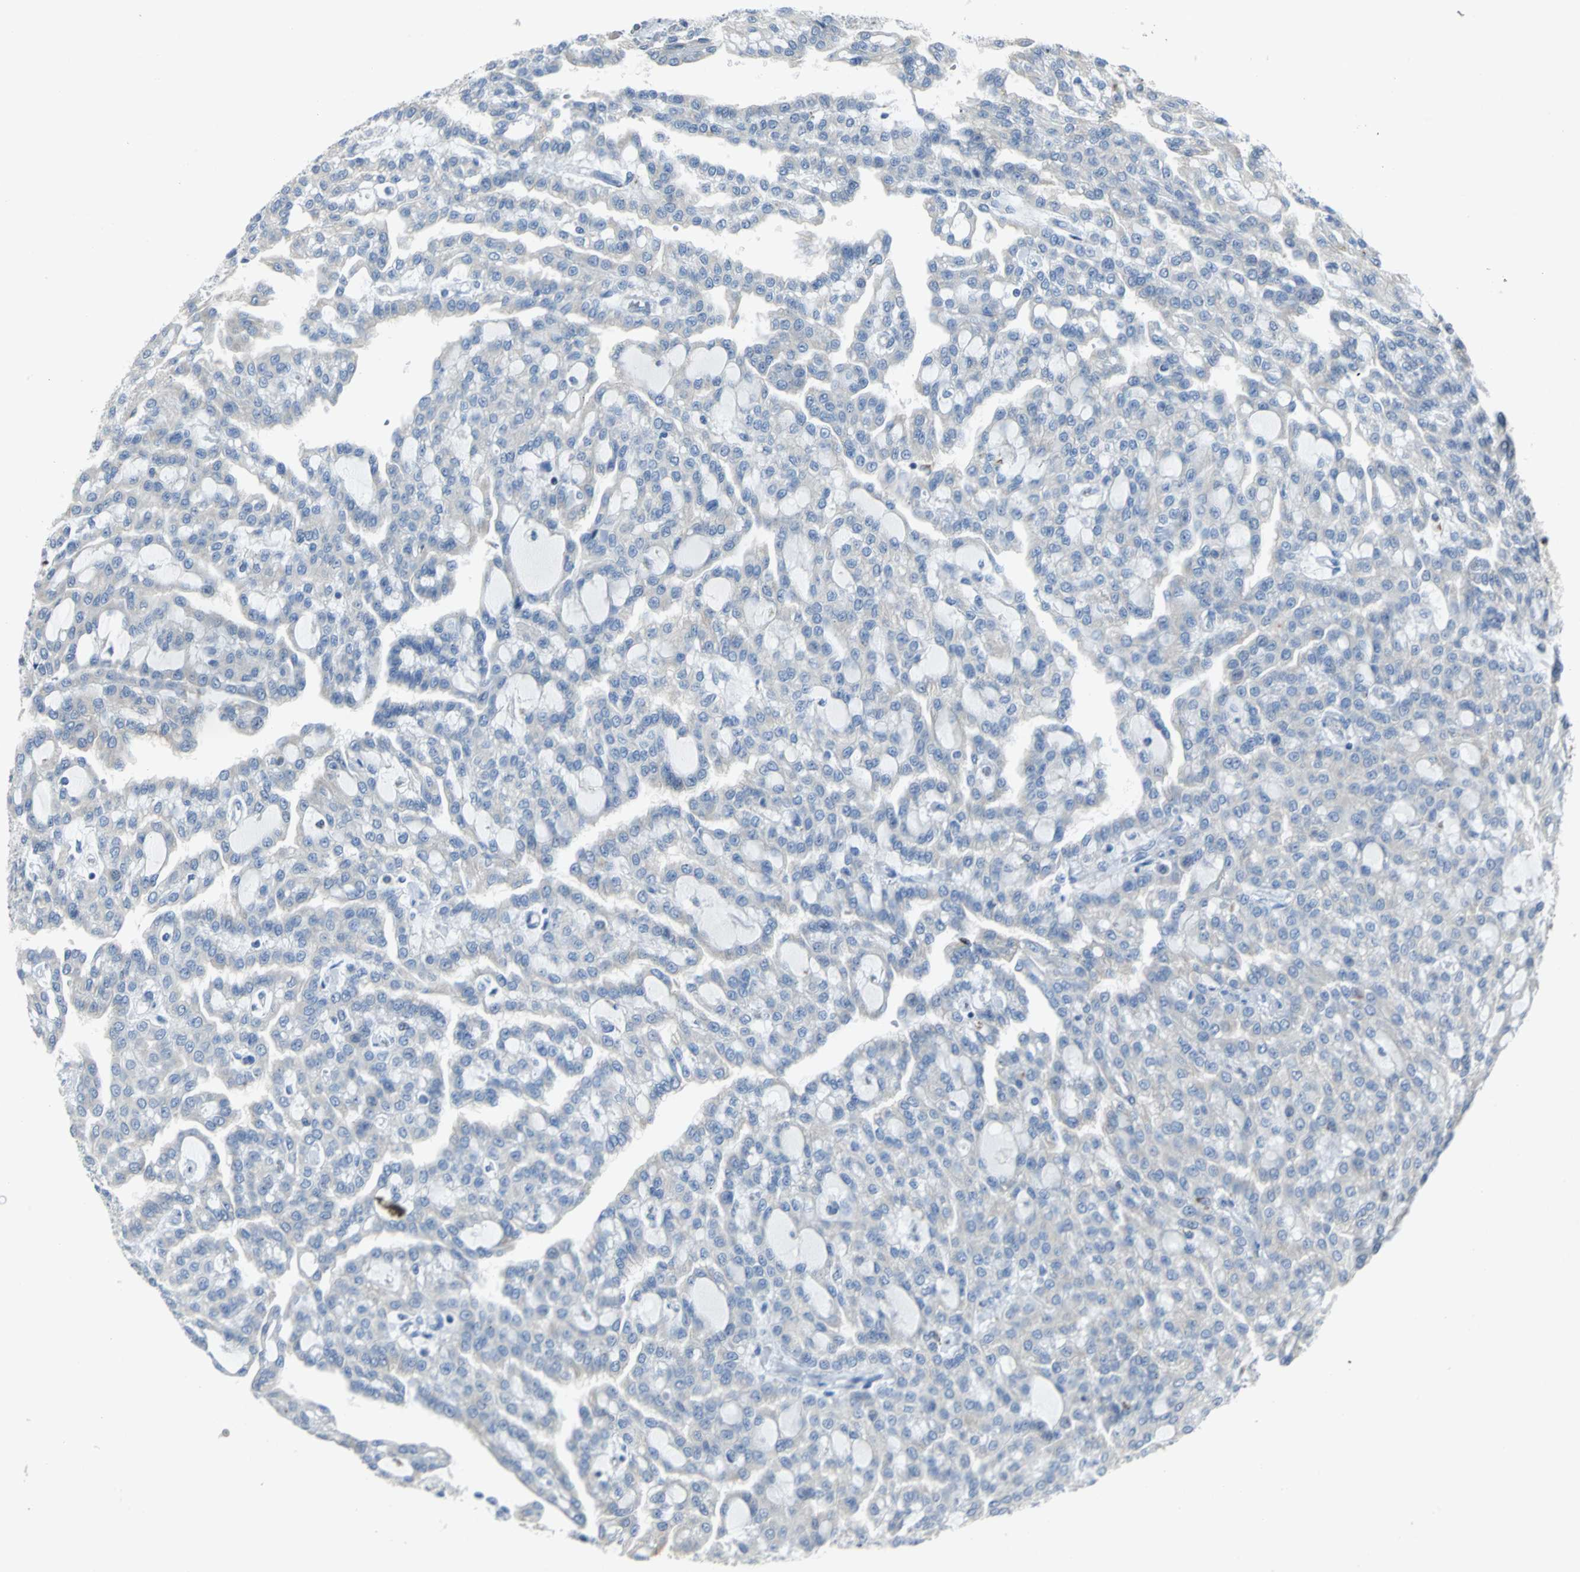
{"staining": {"intensity": "weak", "quantity": "<25%", "location": "cytoplasmic/membranous"}, "tissue": "renal cancer", "cell_type": "Tumor cells", "image_type": "cancer", "snomed": [{"axis": "morphology", "description": "Adenocarcinoma, NOS"}, {"axis": "topography", "description": "Kidney"}], "caption": "Immunohistochemistry image of human renal adenocarcinoma stained for a protein (brown), which demonstrates no expression in tumor cells.", "gene": "EIF5A", "patient": {"sex": "male", "age": 63}}